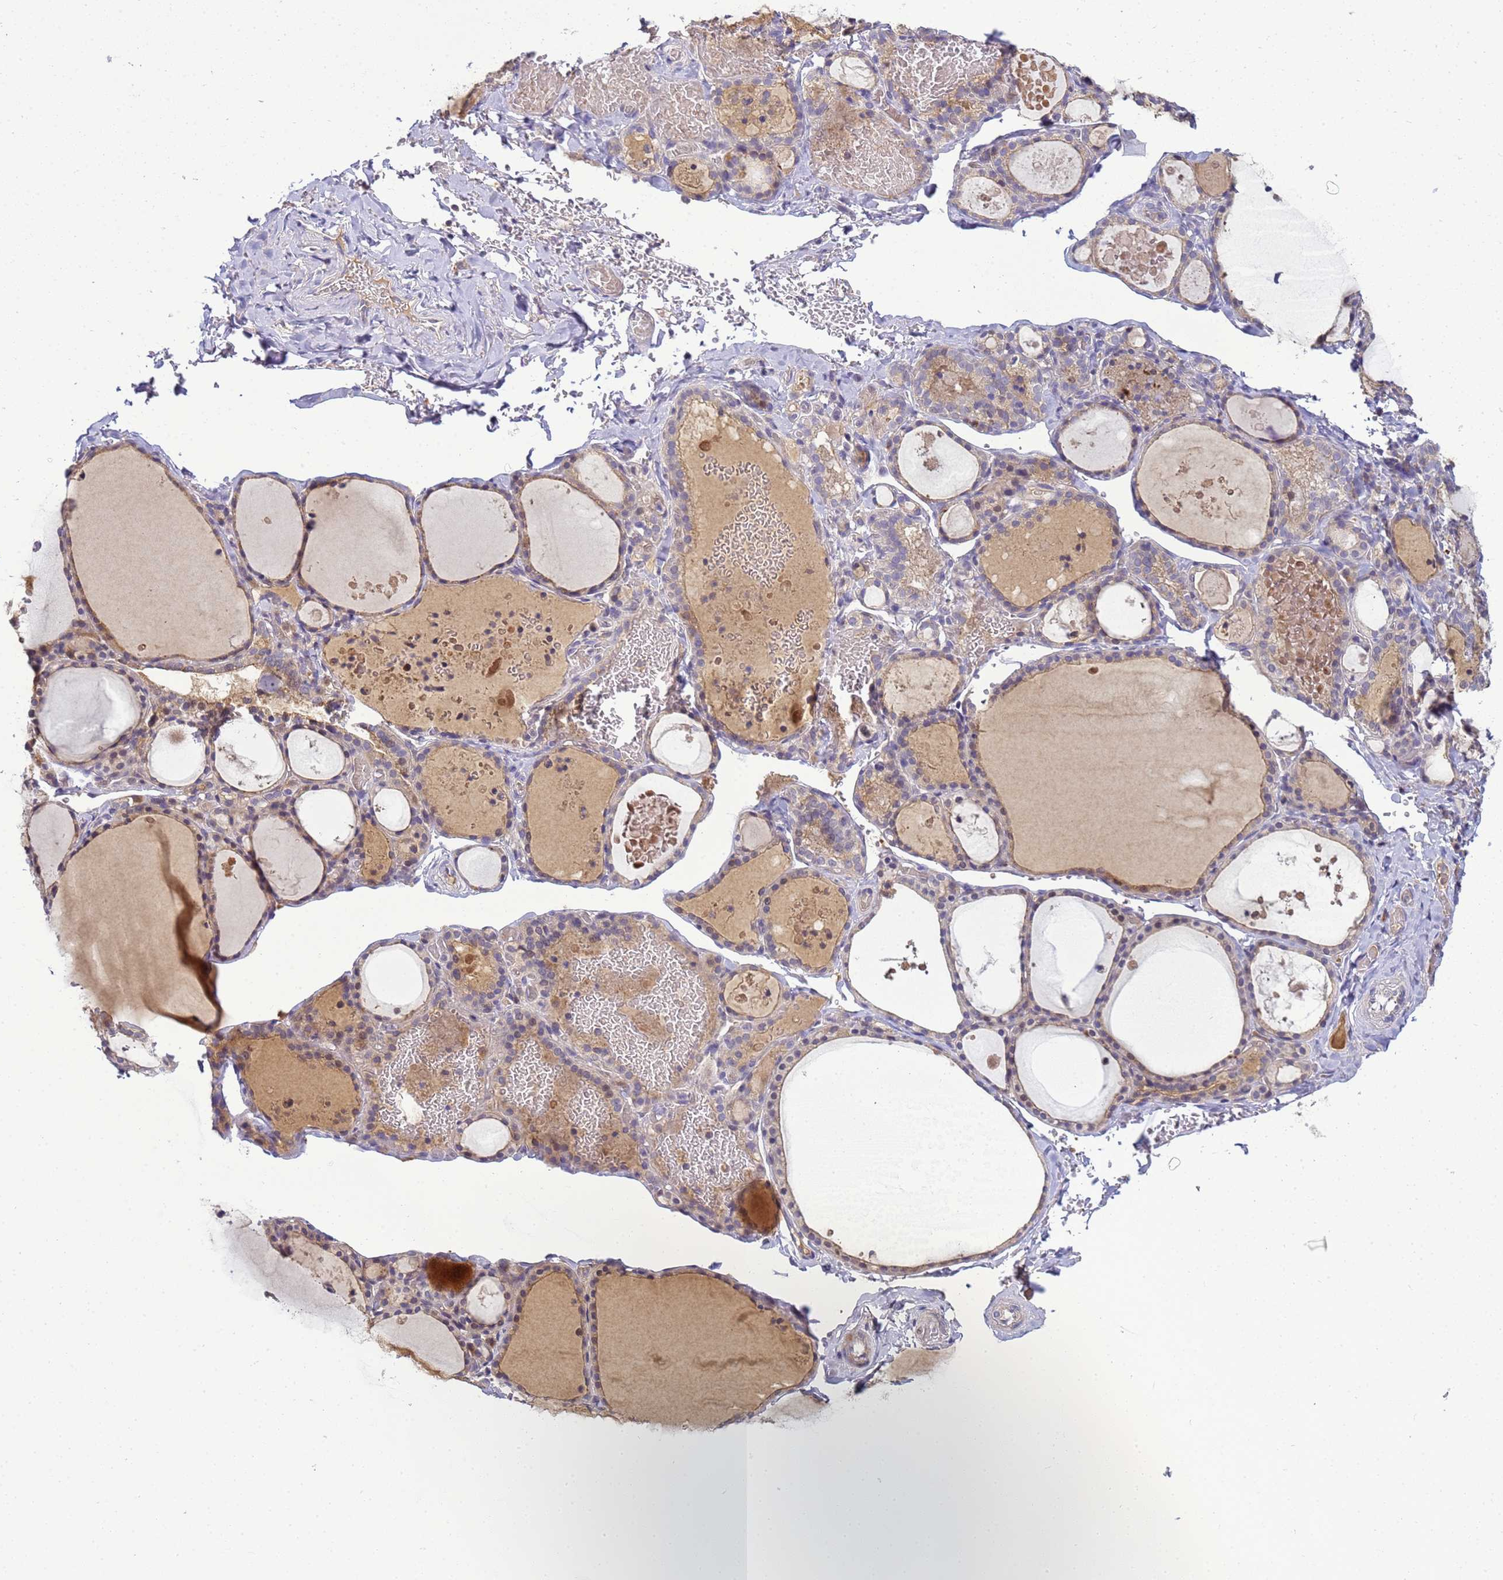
{"staining": {"intensity": "moderate", "quantity": "25%-75%", "location": "cytoplasmic/membranous"}, "tissue": "thyroid gland", "cell_type": "Glandular cells", "image_type": "normal", "snomed": [{"axis": "morphology", "description": "Normal tissue, NOS"}, {"axis": "topography", "description": "Thyroid gland"}], "caption": "Protein expression analysis of benign human thyroid gland reveals moderate cytoplasmic/membranous staining in about 25%-75% of glandular cells.", "gene": "TMEM74B", "patient": {"sex": "male", "age": 56}}